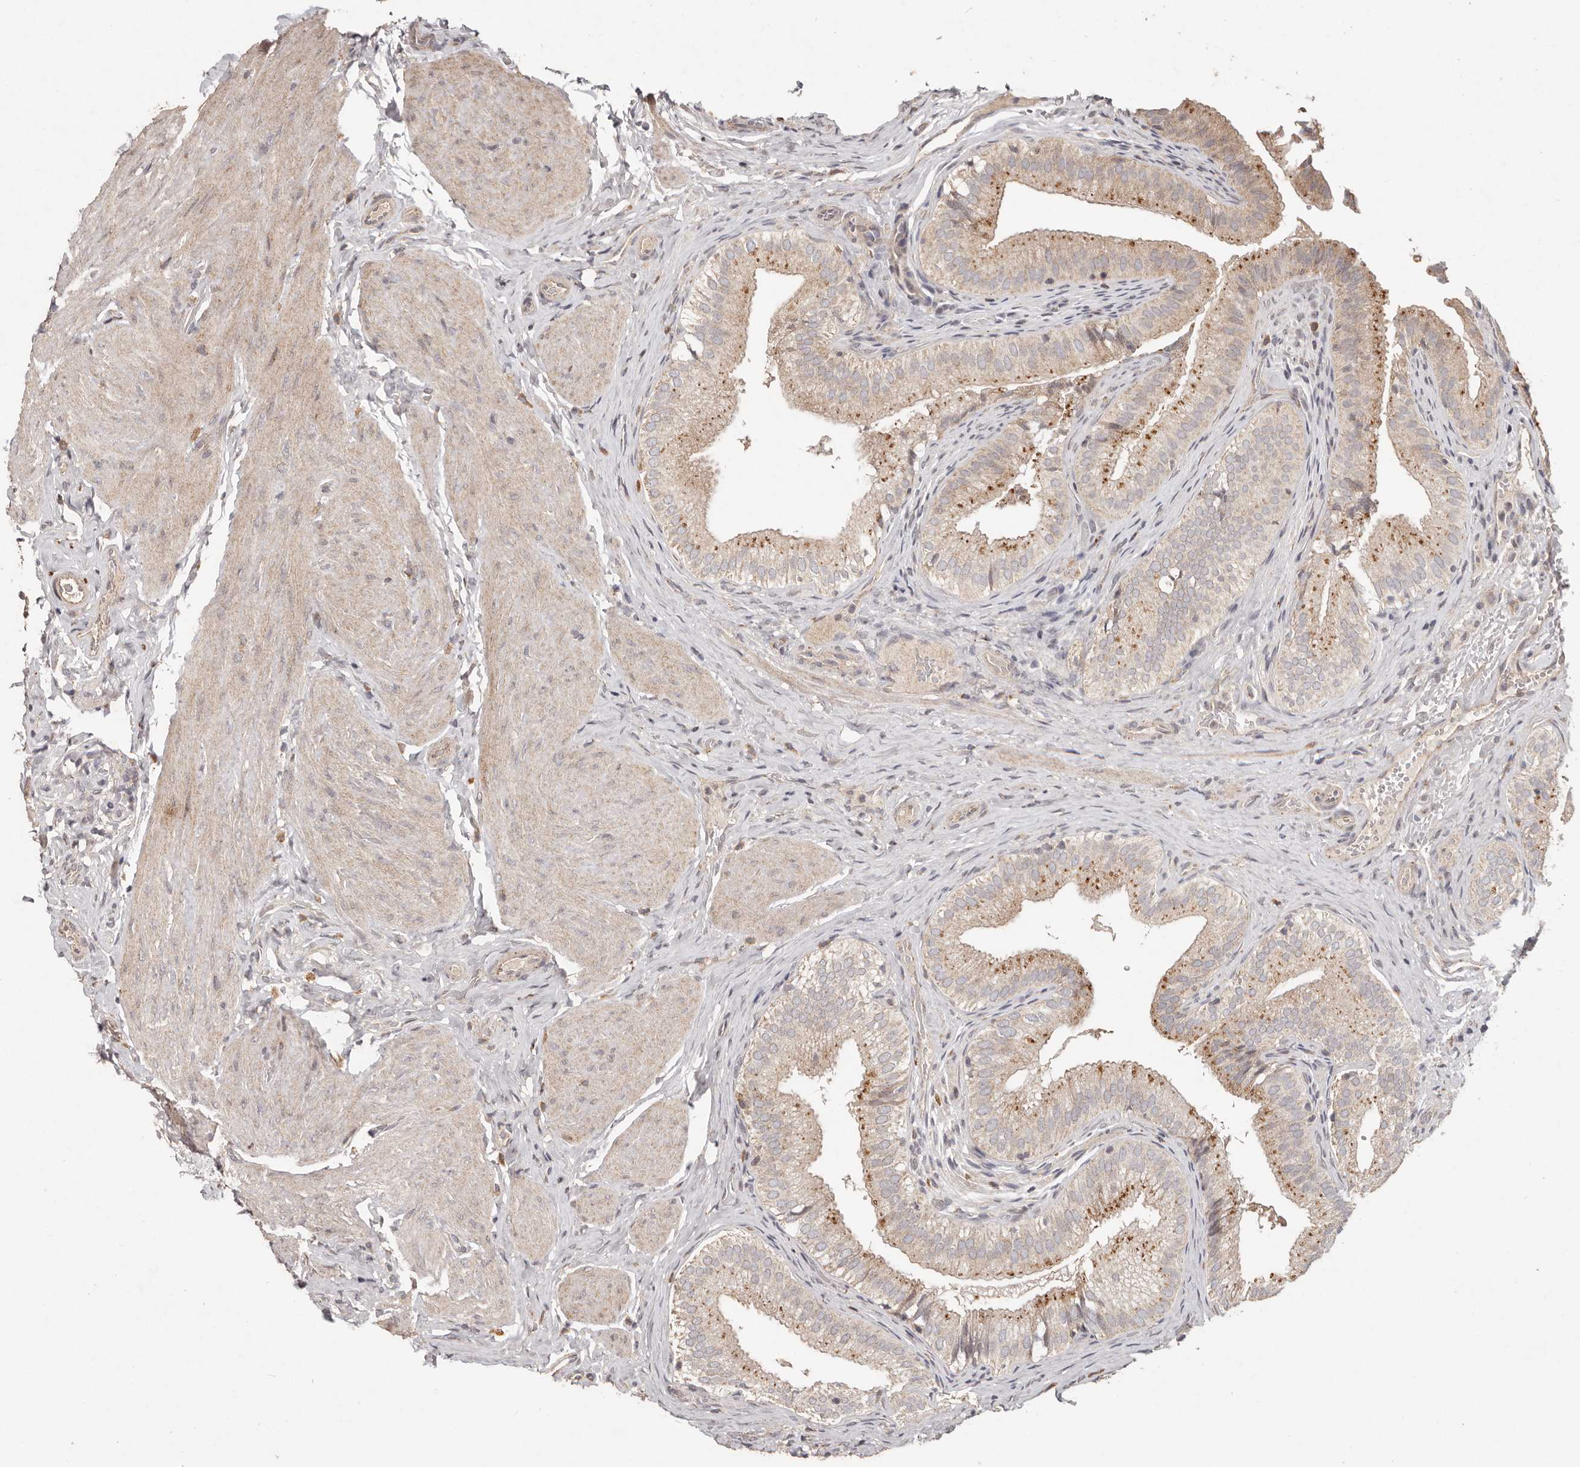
{"staining": {"intensity": "moderate", "quantity": ">75%", "location": "cytoplasmic/membranous"}, "tissue": "gallbladder", "cell_type": "Glandular cells", "image_type": "normal", "snomed": [{"axis": "morphology", "description": "Normal tissue, NOS"}, {"axis": "topography", "description": "Gallbladder"}], "caption": "Brown immunohistochemical staining in normal gallbladder exhibits moderate cytoplasmic/membranous staining in about >75% of glandular cells.", "gene": "PLOD2", "patient": {"sex": "female", "age": 30}}